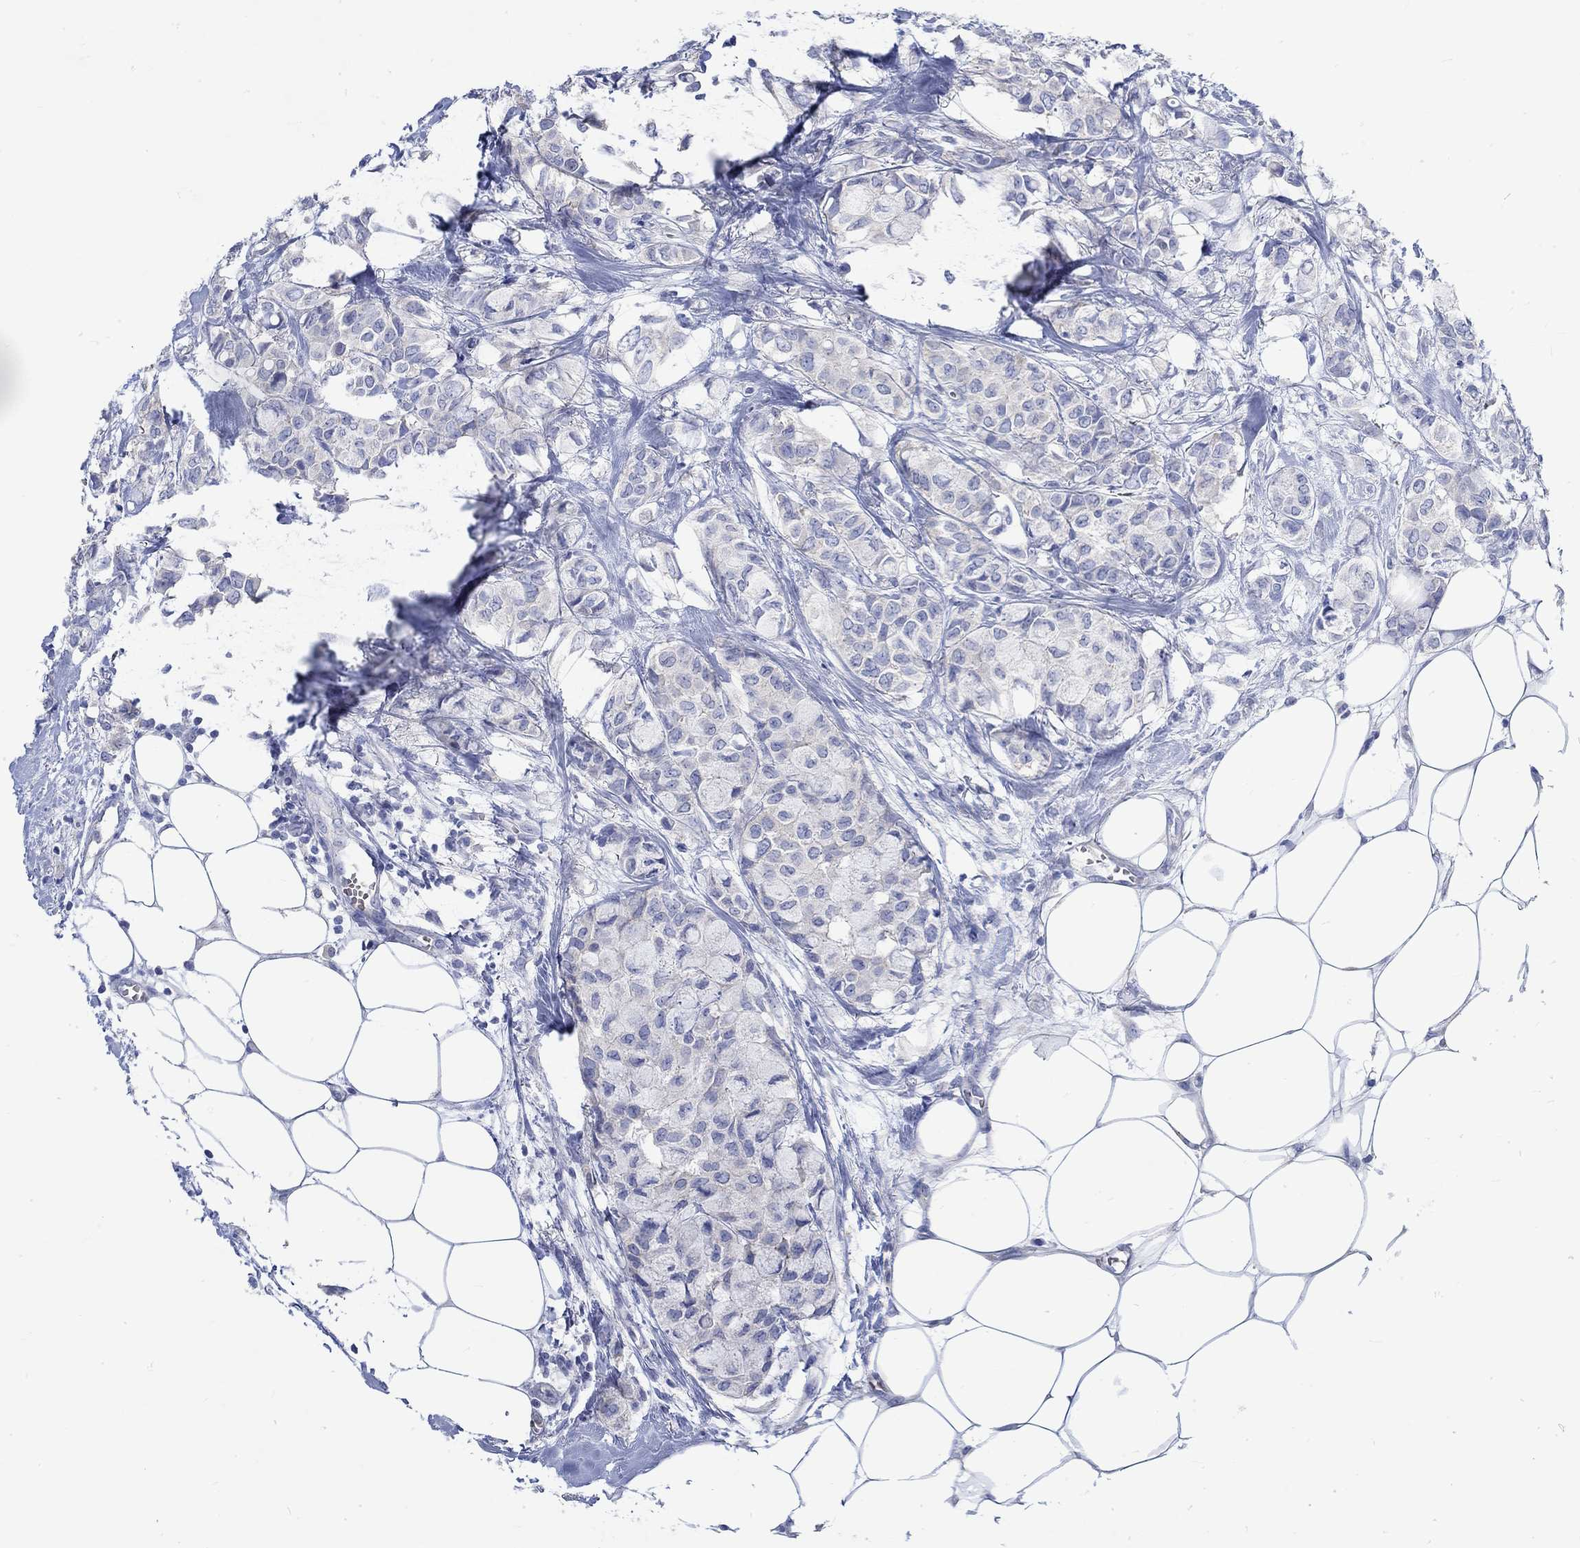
{"staining": {"intensity": "negative", "quantity": "none", "location": "none"}, "tissue": "breast cancer", "cell_type": "Tumor cells", "image_type": "cancer", "snomed": [{"axis": "morphology", "description": "Duct carcinoma"}, {"axis": "topography", "description": "Breast"}], "caption": "An IHC image of breast infiltrating ductal carcinoma is shown. There is no staining in tumor cells of breast infiltrating ductal carcinoma. (DAB immunohistochemistry, high magnification).", "gene": "KCNA1", "patient": {"sex": "female", "age": 85}}